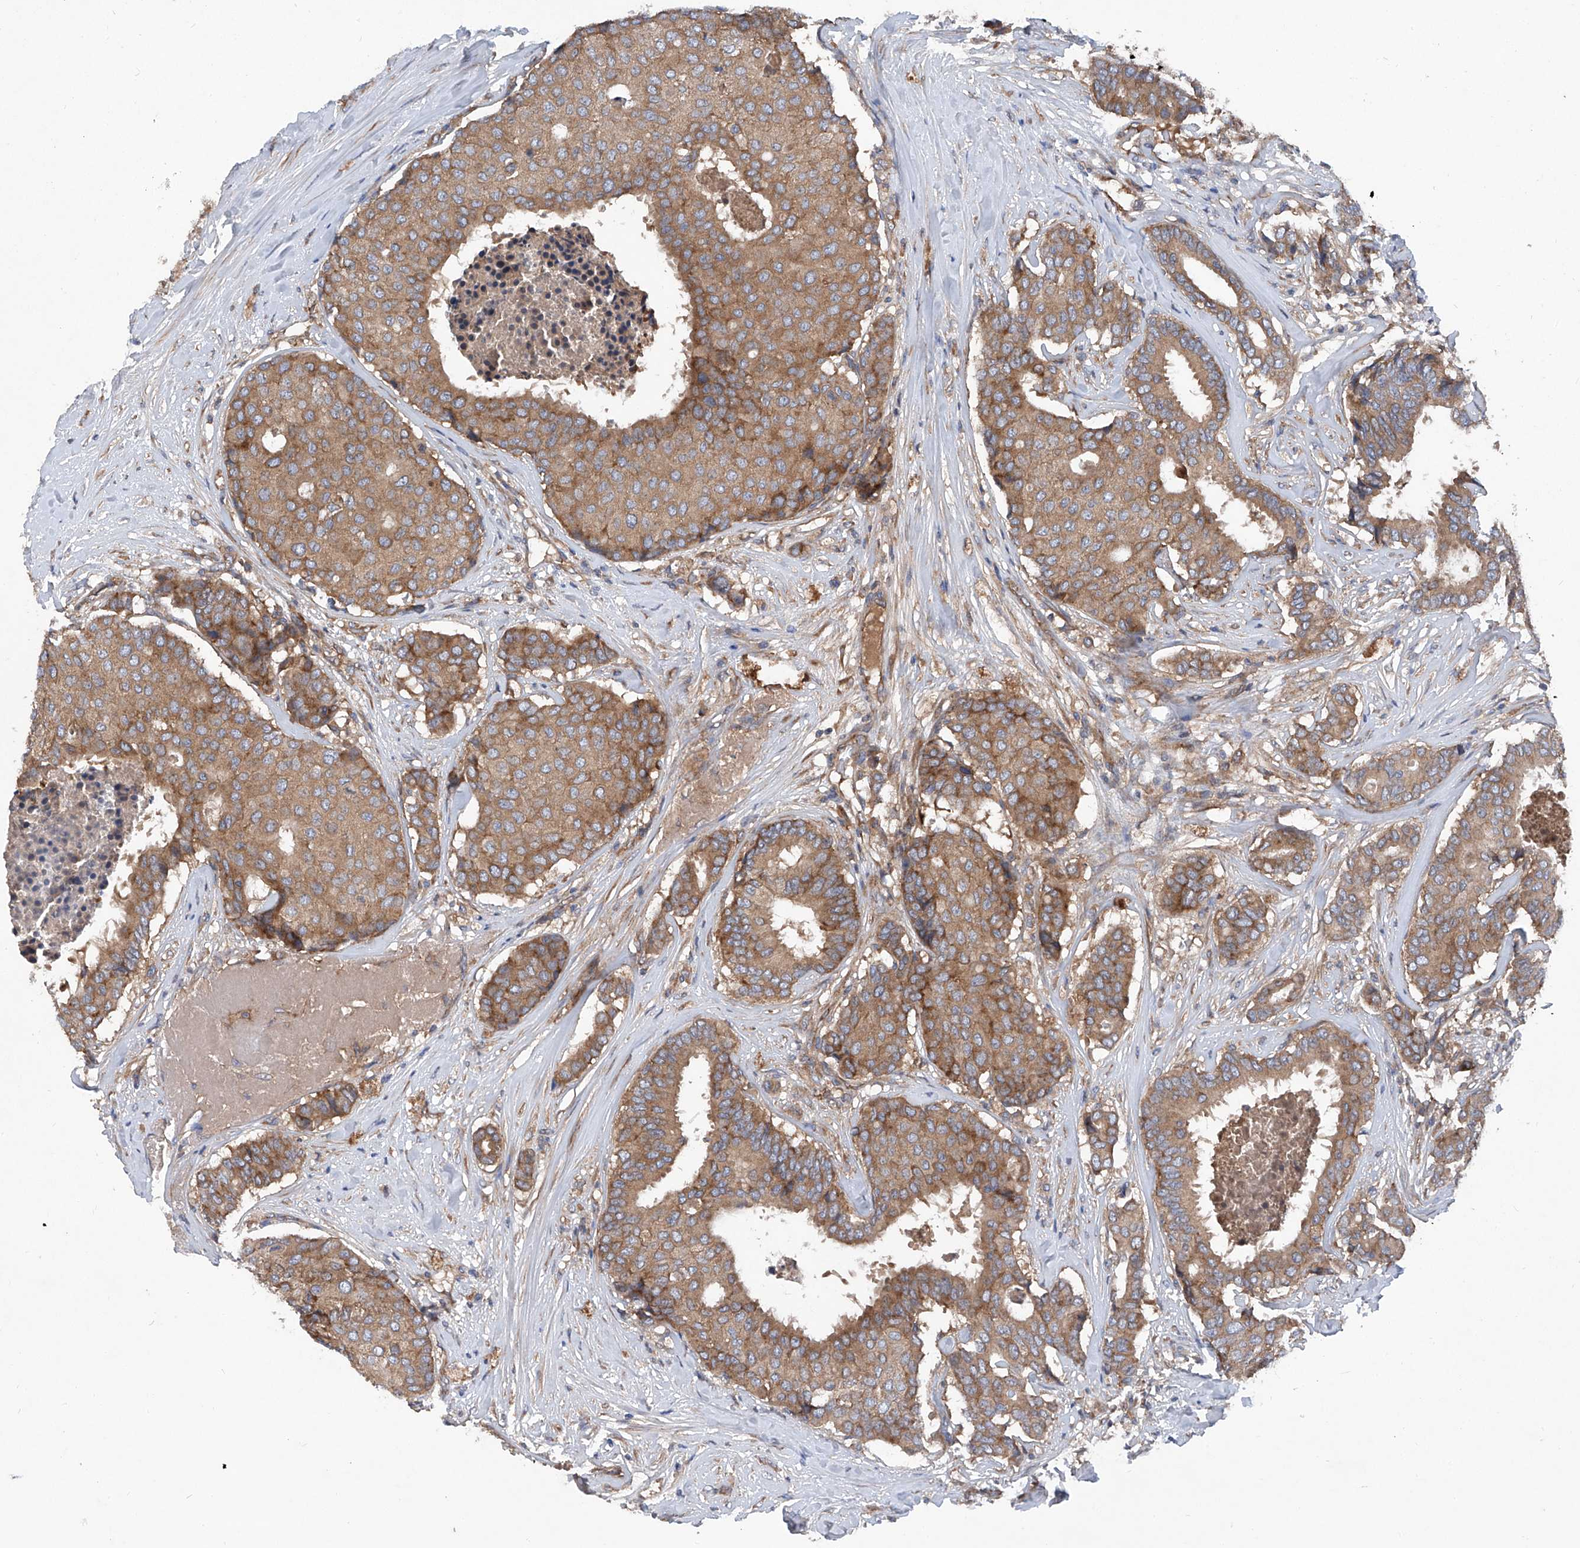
{"staining": {"intensity": "moderate", "quantity": ">75%", "location": "cytoplasmic/membranous"}, "tissue": "breast cancer", "cell_type": "Tumor cells", "image_type": "cancer", "snomed": [{"axis": "morphology", "description": "Duct carcinoma"}, {"axis": "topography", "description": "Breast"}], "caption": "Protein analysis of breast intraductal carcinoma tissue reveals moderate cytoplasmic/membranous staining in about >75% of tumor cells. (Brightfield microscopy of DAB IHC at high magnification).", "gene": "ASCC3", "patient": {"sex": "female", "age": 75}}